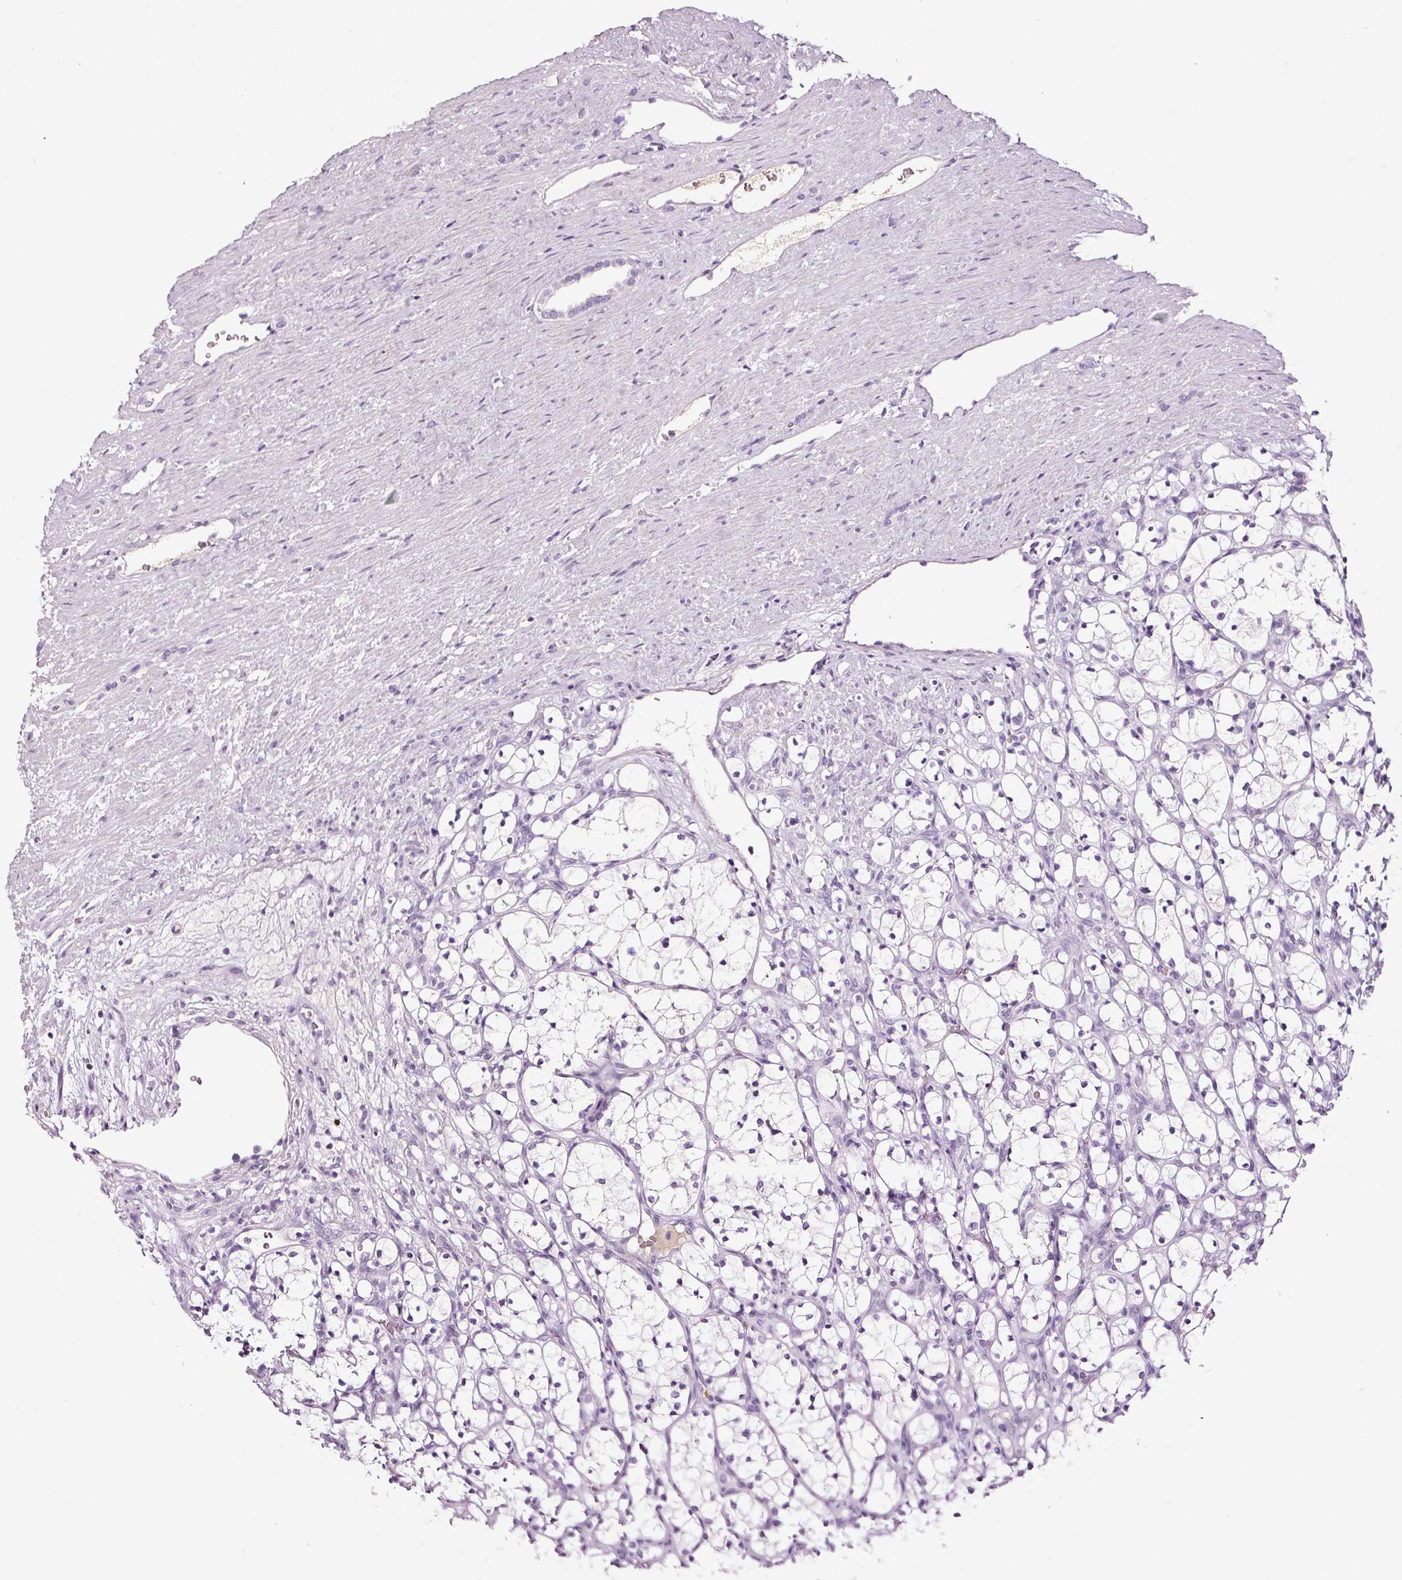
{"staining": {"intensity": "negative", "quantity": "none", "location": "none"}, "tissue": "renal cancer", "cell_type": "Tumor cells", "image_type": "cancer", "snomed": [{"axis": "morphology", "description": "Adenocarcinoma, NOS"}, {"axis": "topography", "description": "Kidney"}], "caption": "Human renal adenocarcinoma stained for a protein using IHC demonstrates no staining in tumor cells.", "gene": "LAMP3", "patient": {"sex": "female", "age": 69}}